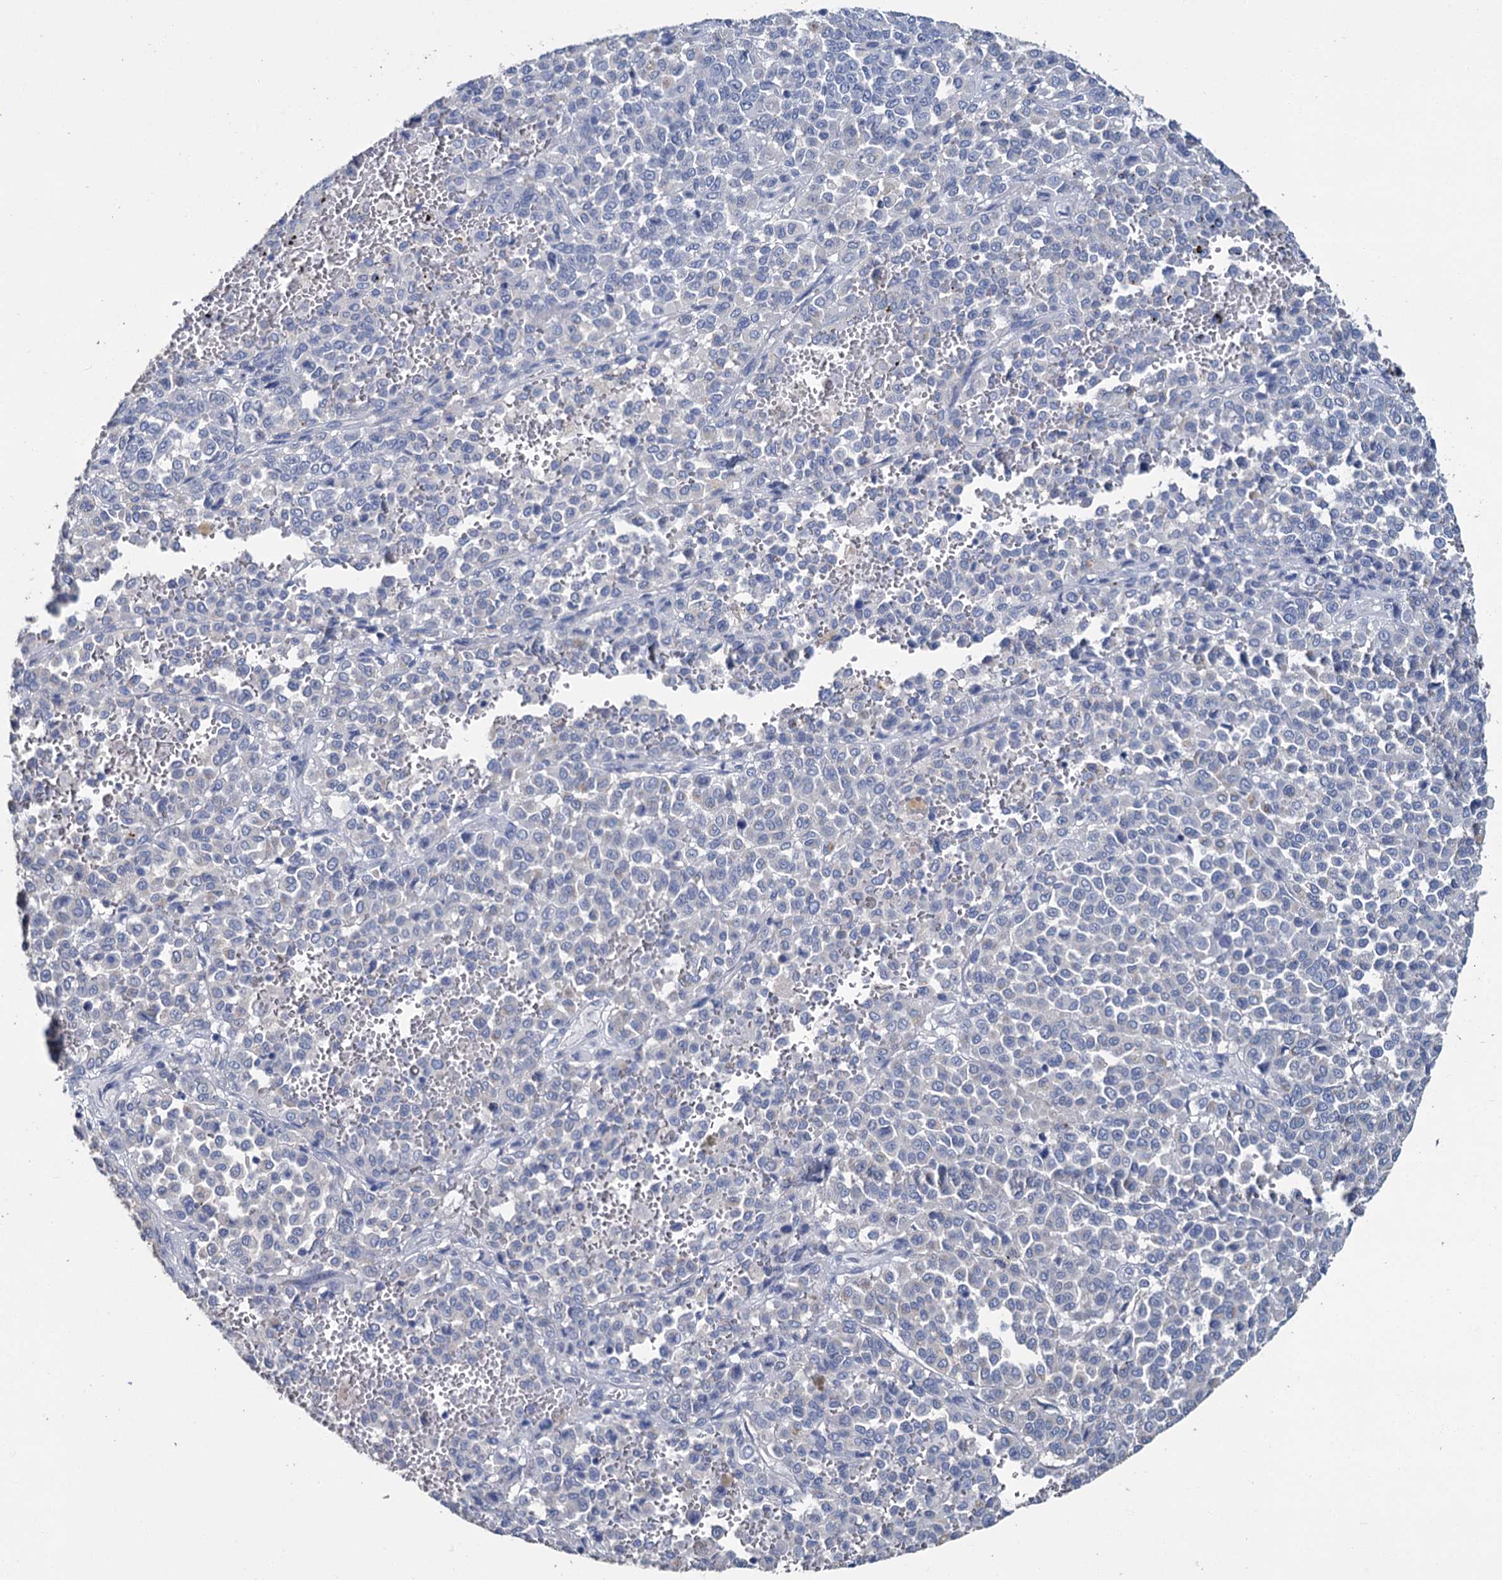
{"staining": {"intensity": "negative", "quantity": "none", "location": "none"}, "tissue": "melanoma", "cell_type": "Tumor cells", "image_type": "cancer", "snomed": [{"axis": "morphology", "description": "Malignant melanoma, Metastatic site"}, {"axis": "topography", "description": "Pancreas"}], "caption": "A high-resolution micrograph shows immunohistochemistry staining of melanoma, which displays no significant positivity in tumor cells.", "gene": "SNCB", "patient": {"sex": "female", "age": 30}}